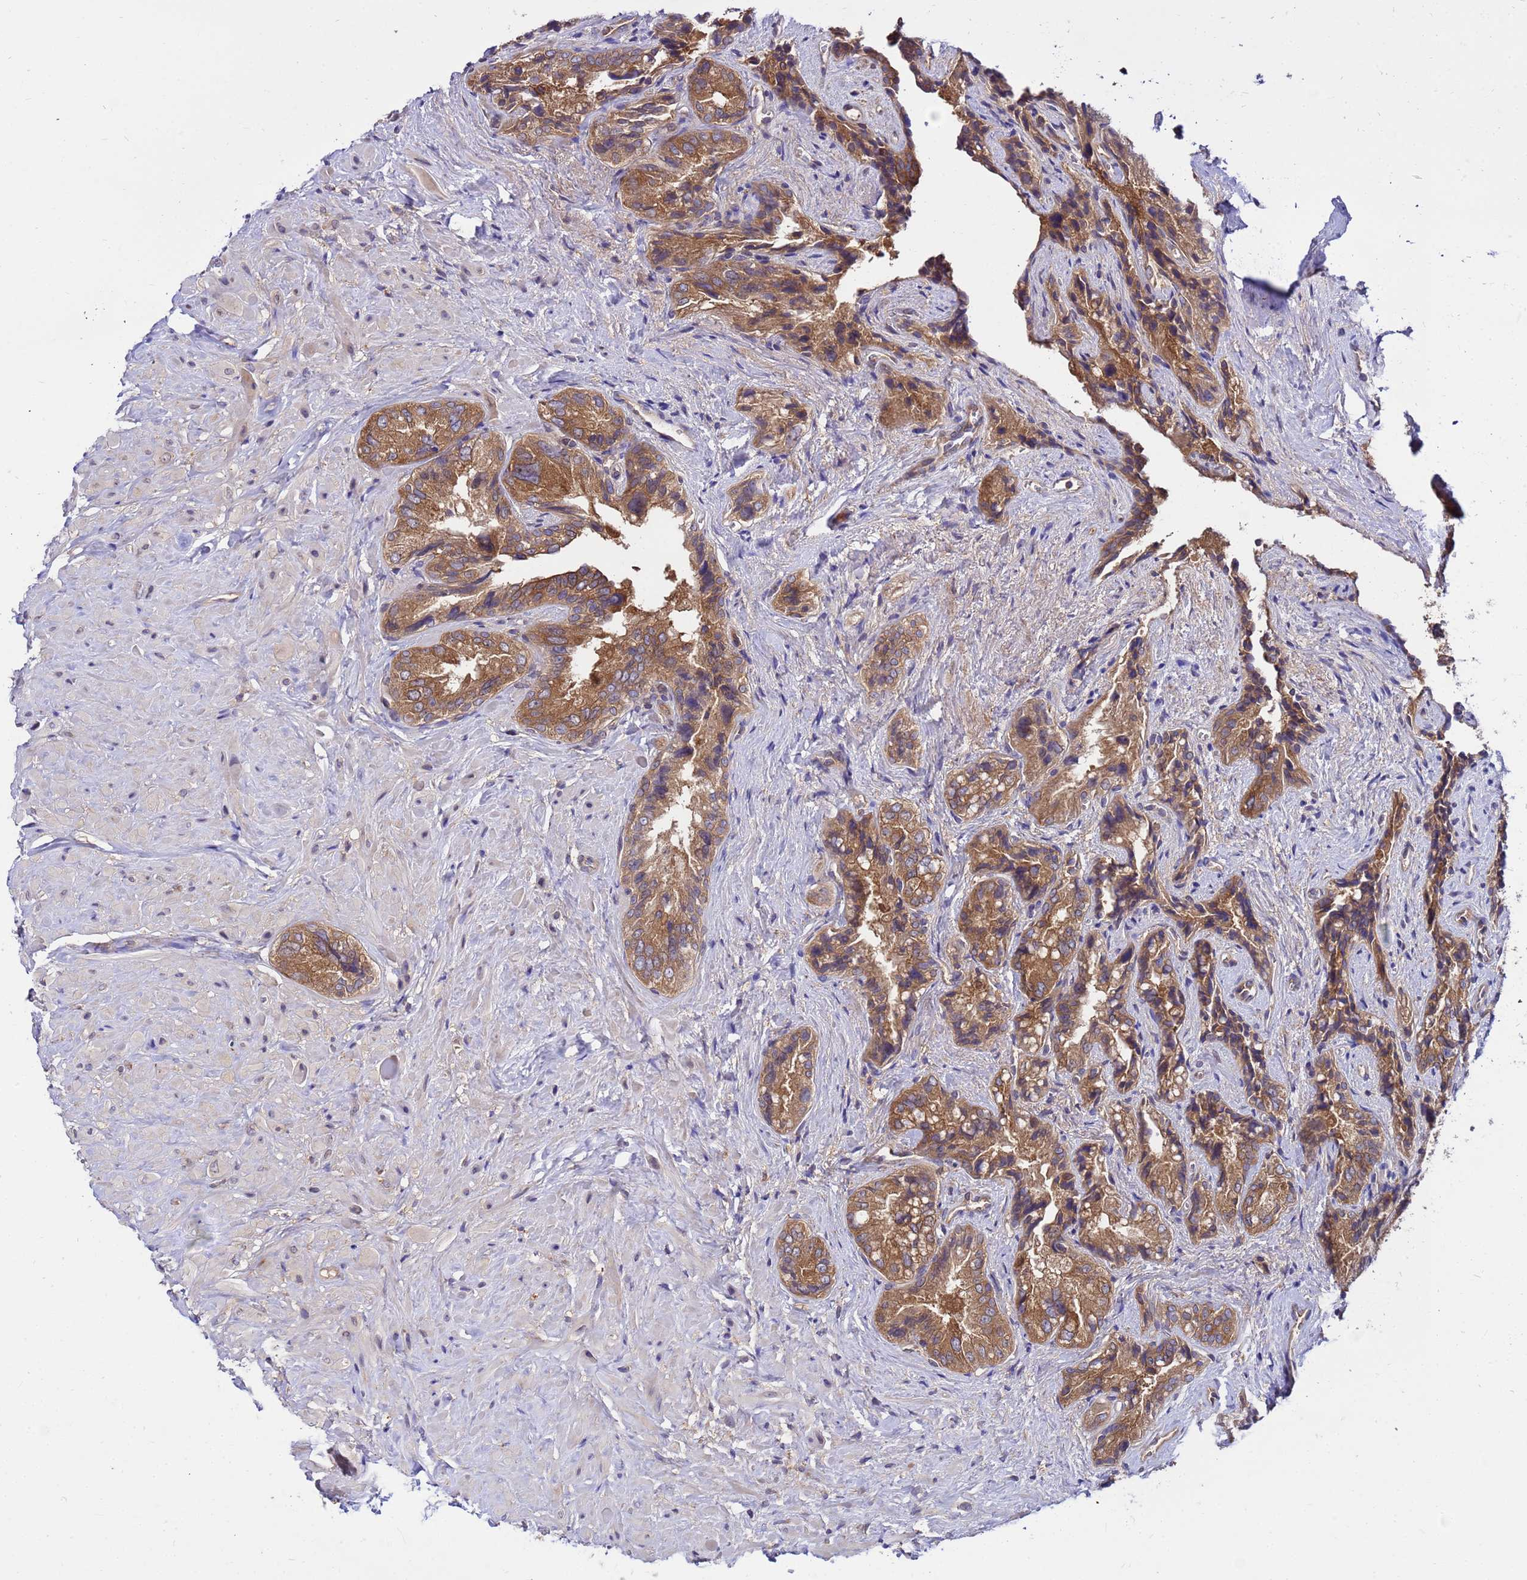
{"staining": {"intensity": "moderate", "quantity": ">75%", "location": "cytoplasmic/membranous"}, "tissue": "seminal vesicle", "cell_type": "Glandular cells", "image_type": "normal", "snomed": [{"axis": "morphology", "description": "Normal tissue, NOS"}, {"axis": "topography", "description": "Seminal veicle"}, {"axis": "topography", "description": "Peripheral nerve tissue"}], "caption": "A histopathology image of seminal vesicle stained for a protein demonstrates moderate cytoplasmic/membranous brown staining in glandular cells. Ihc stains the protein of interest in brown and the nuclei are stained blue.", "gene": "GET3", "patient": {"sex": "male", "age": 67}}